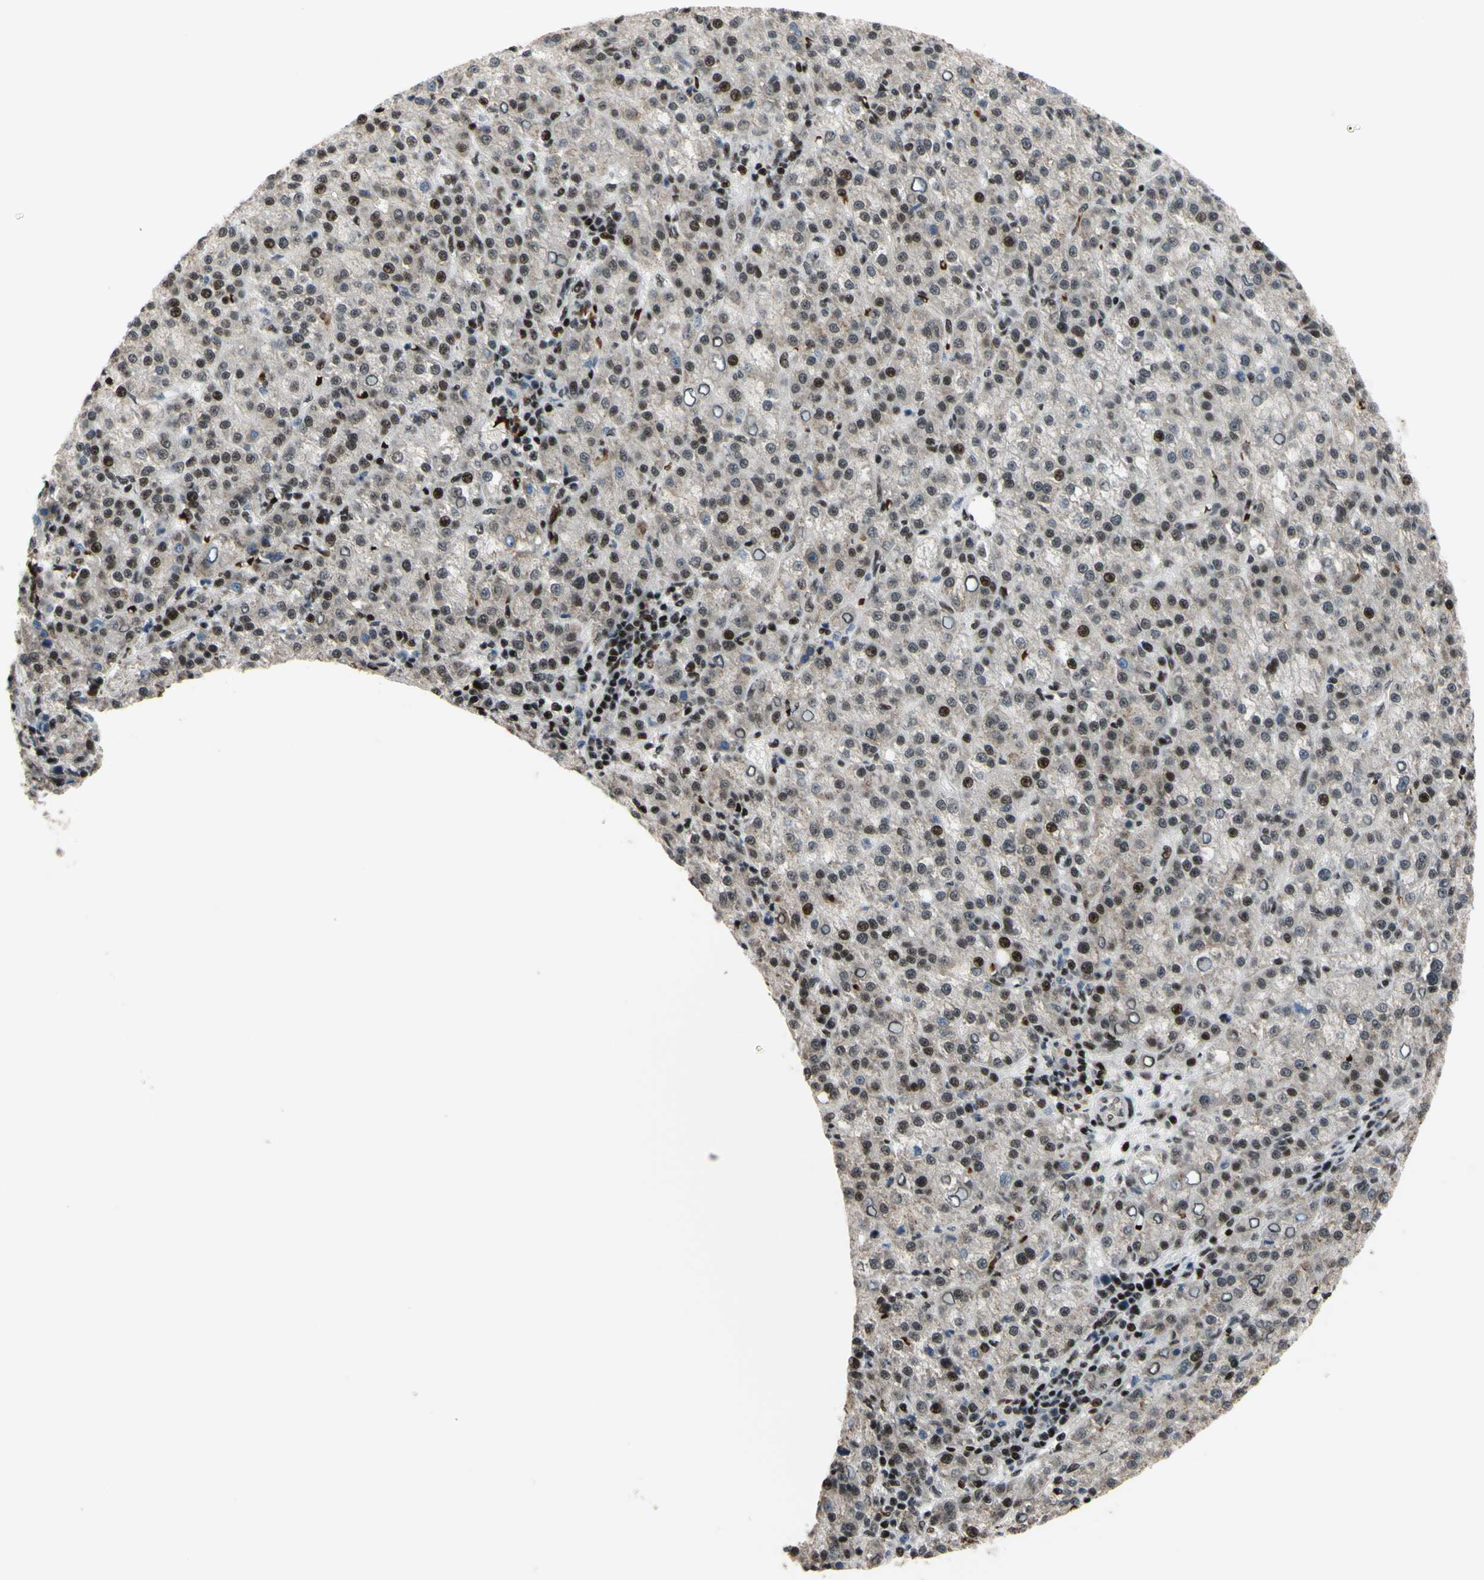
{"staining": {"intensity": "moderate", "quantity": "25%-75%", "location": "nuclear"}, "tissue": "liver cancer", "cell_type": "Tumor cells", "image_type": "cancer", "snomed": [{"axis": "morphology", "description": "Carcinoma, Hepatocellular, NOS"}, {"axis": "topography", "description": "Liver"}], "caption": "Hepatocellular carcinoma (liver) was stained to show a protein in brown. There is medium levels of moderate nuclear expression in approximately 25%-75% of tumor cells.", "gene": "THAP12", "patient": {"sex": "female", "age": 58}}